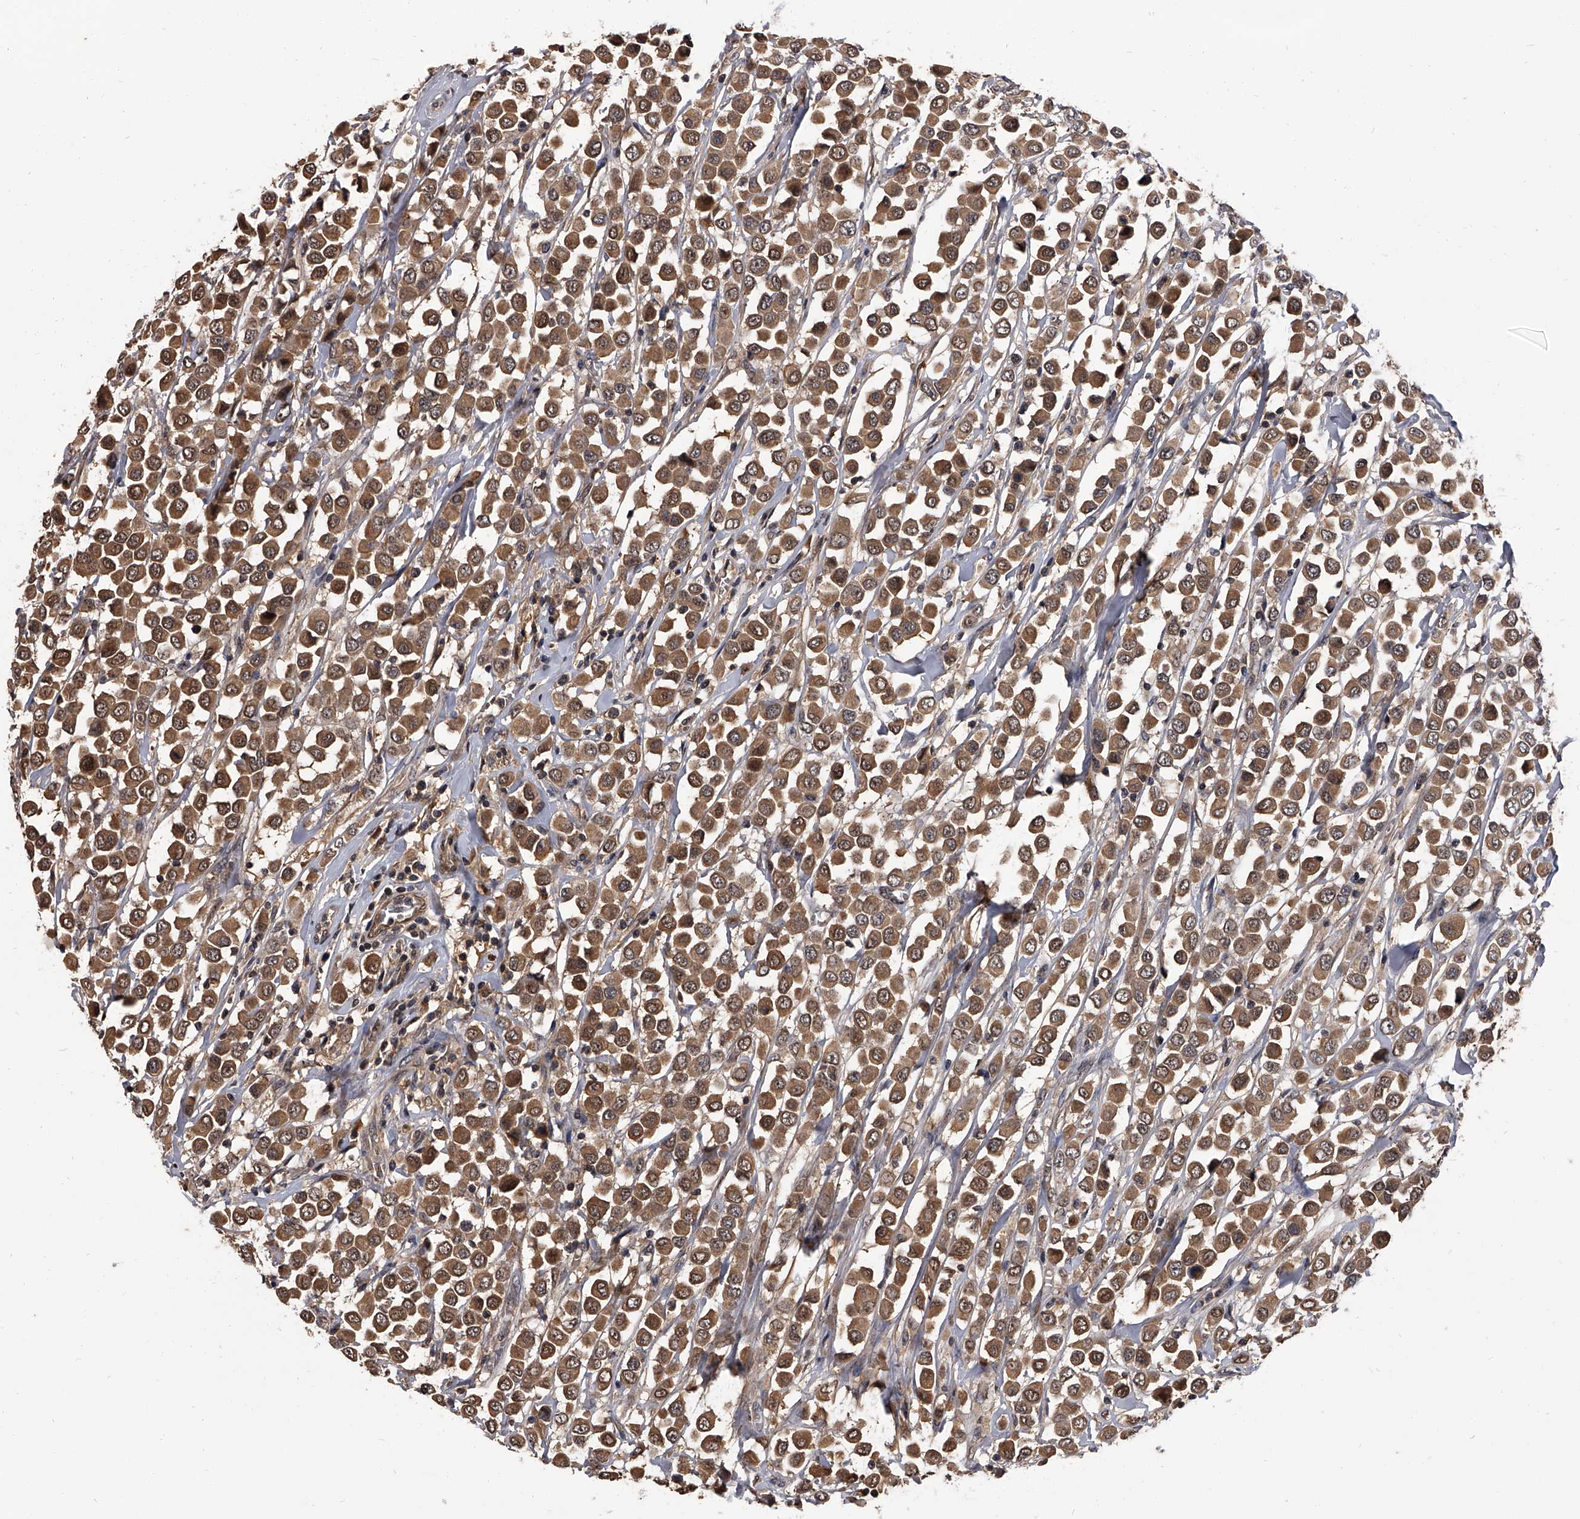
{"staining": {"intensity": "moderate", "quantity": ">75%", "location": "cytoplasmic/membranous"}, "tissue": "breast cancer", "cell_type": "Tumor cells", "image_type": "cancer", "snomed": [{"axis": "morphology", "description": "Duct carcinoma"}, {"axis": "topography", "description": "Breast"}], "caption": "DAB (3,3'-diaminobenzidine) immunohistochemical staining of breast infiltrating ductal carcinoma demonstrates moderate cytoplasmic/membranous protein positivity in about >75% of tumor cells.", "gene": "SLC18B1", "patient": {"sex": "female", "age": 61}}